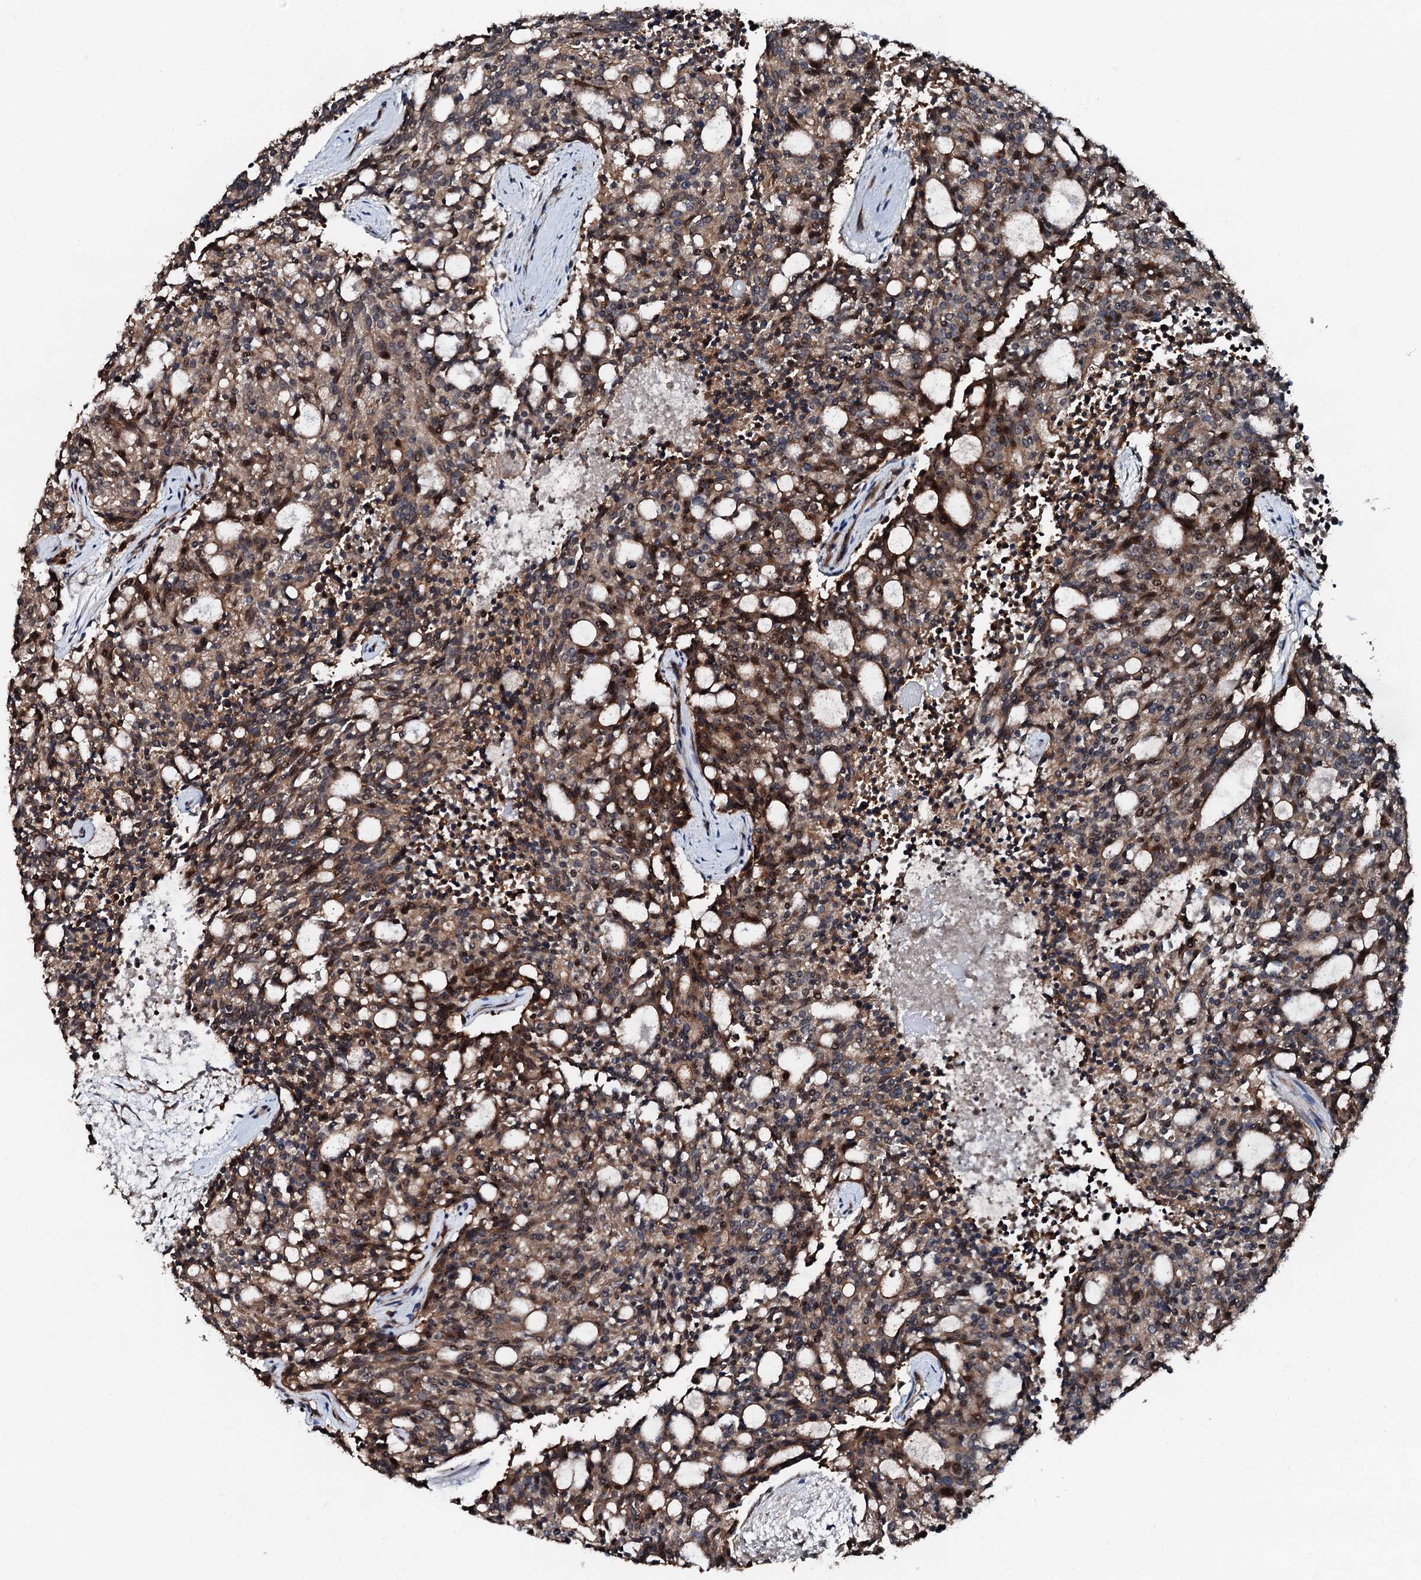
{"staining": {"intensity": "moderate", "quantity": ">75%", "location": "cytoplasmic/membranous"}, "tissue": "carcinoid", "cell_type": "Tumor cells", "image_type": "cancer", "snomed": [{"axis": "morphology", "description": "Carcinoid, malignant, NOS"}, {"axis": "topography", "description": "Pancreas"}], "caption": "Moderate cytoplasmic/membranous staining is present in about >75% of tumor cells in malignant carcinoid. Immunohistochemistry stains the protein in brown and the nuclei are stained blue.", "gene": "FLYWCH1", "patient": {"sex": "female", "age": 54}}